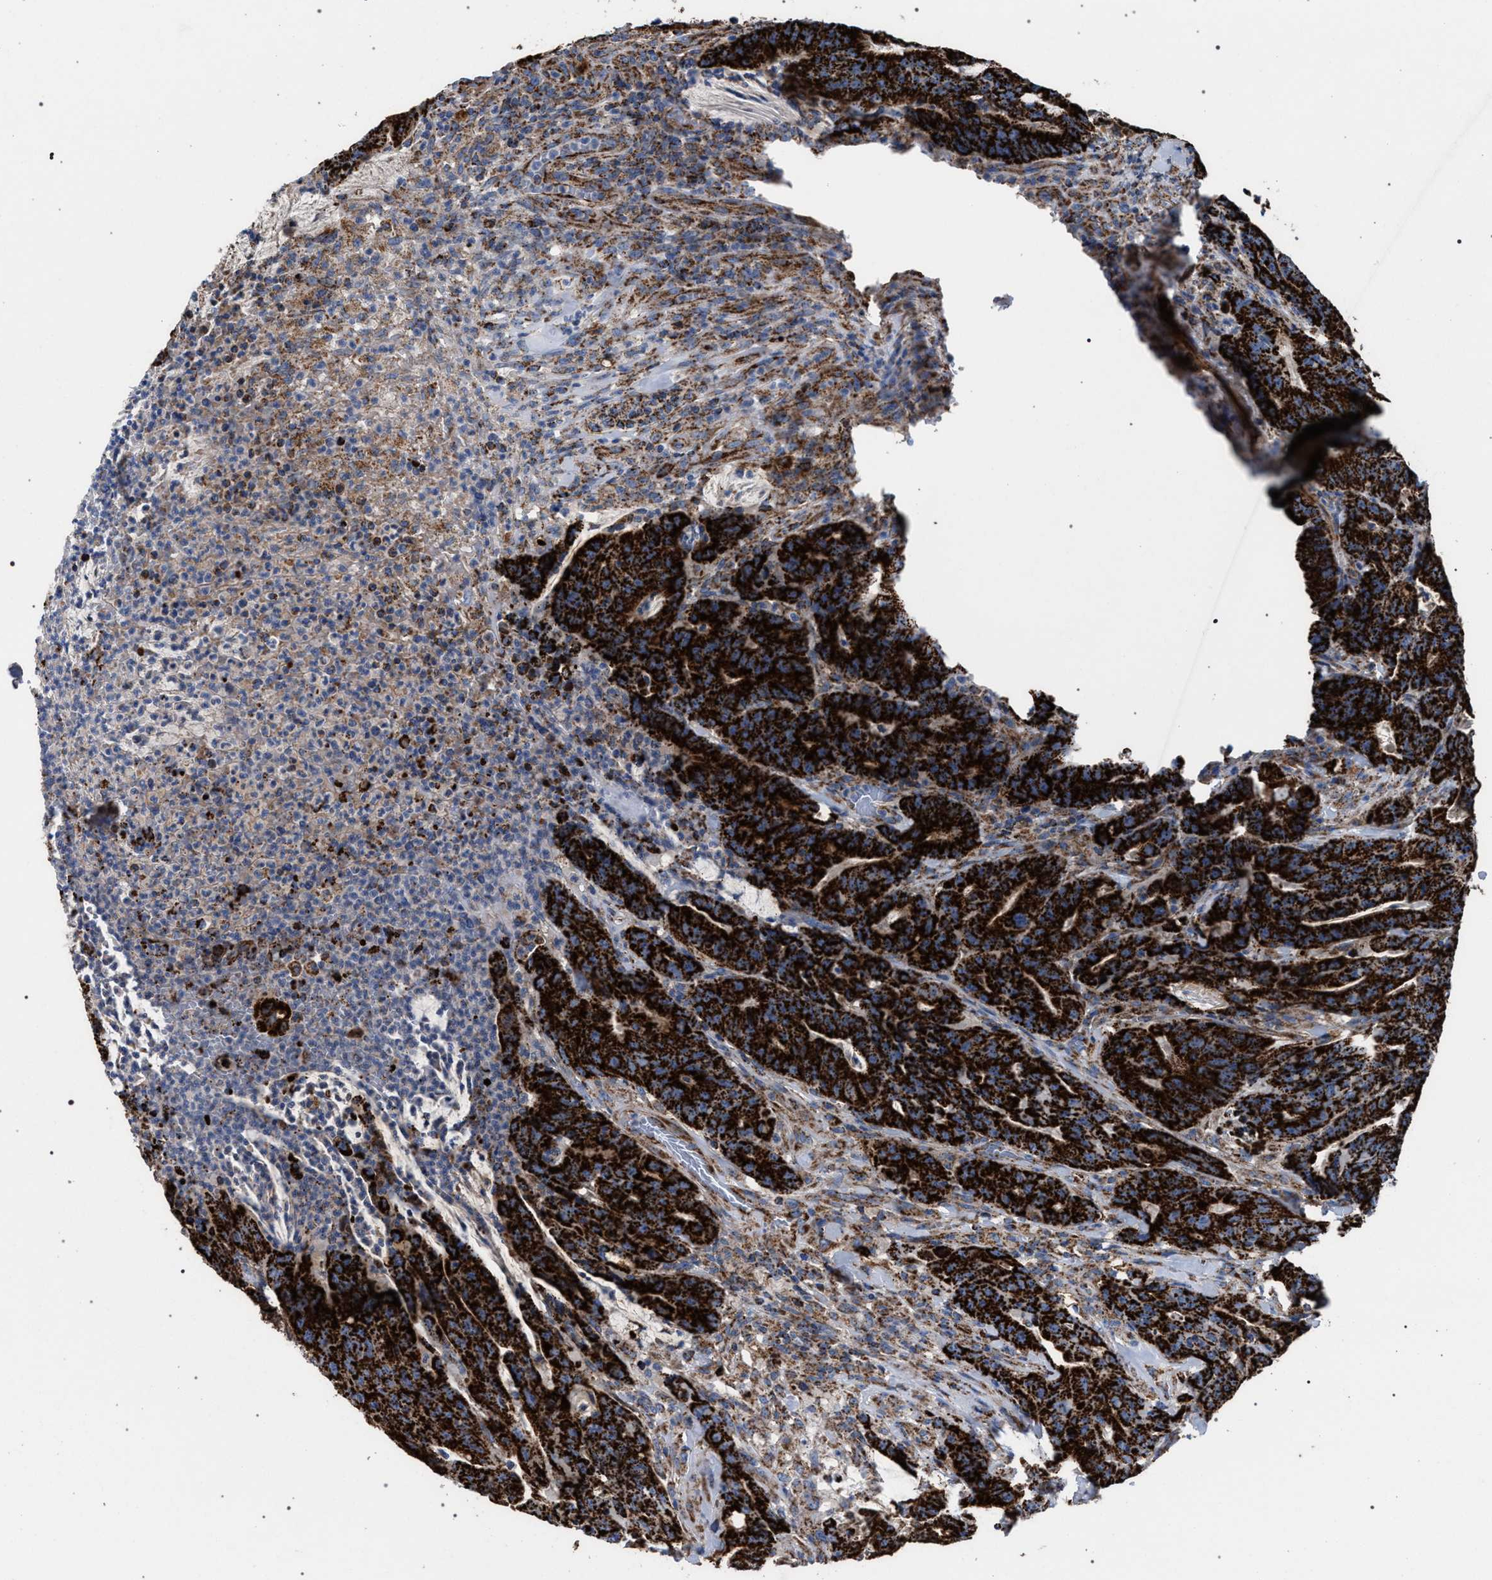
{"staining": {"intensity": "strong", "quantity": ">75%", "location": "cytoplasmic/membranous"}, "tissue": "colorectal cancer", "cell_type": "Tumor cells", "image_type": "cancer", "snomed": [{"axis": "morphology", "description": "Adenocarcinoma, NOS"}, {"axis": "topography", "description": "Colon"}], "caption": "Human adenocarcinoma (colorectal) stained with a brown dye reveals strong cytoplasmic/membranous positive positivity in approximately >75% of tumor cells.", "gene": "VPS13A", "patient": {"sex": "male", "age": 45}}